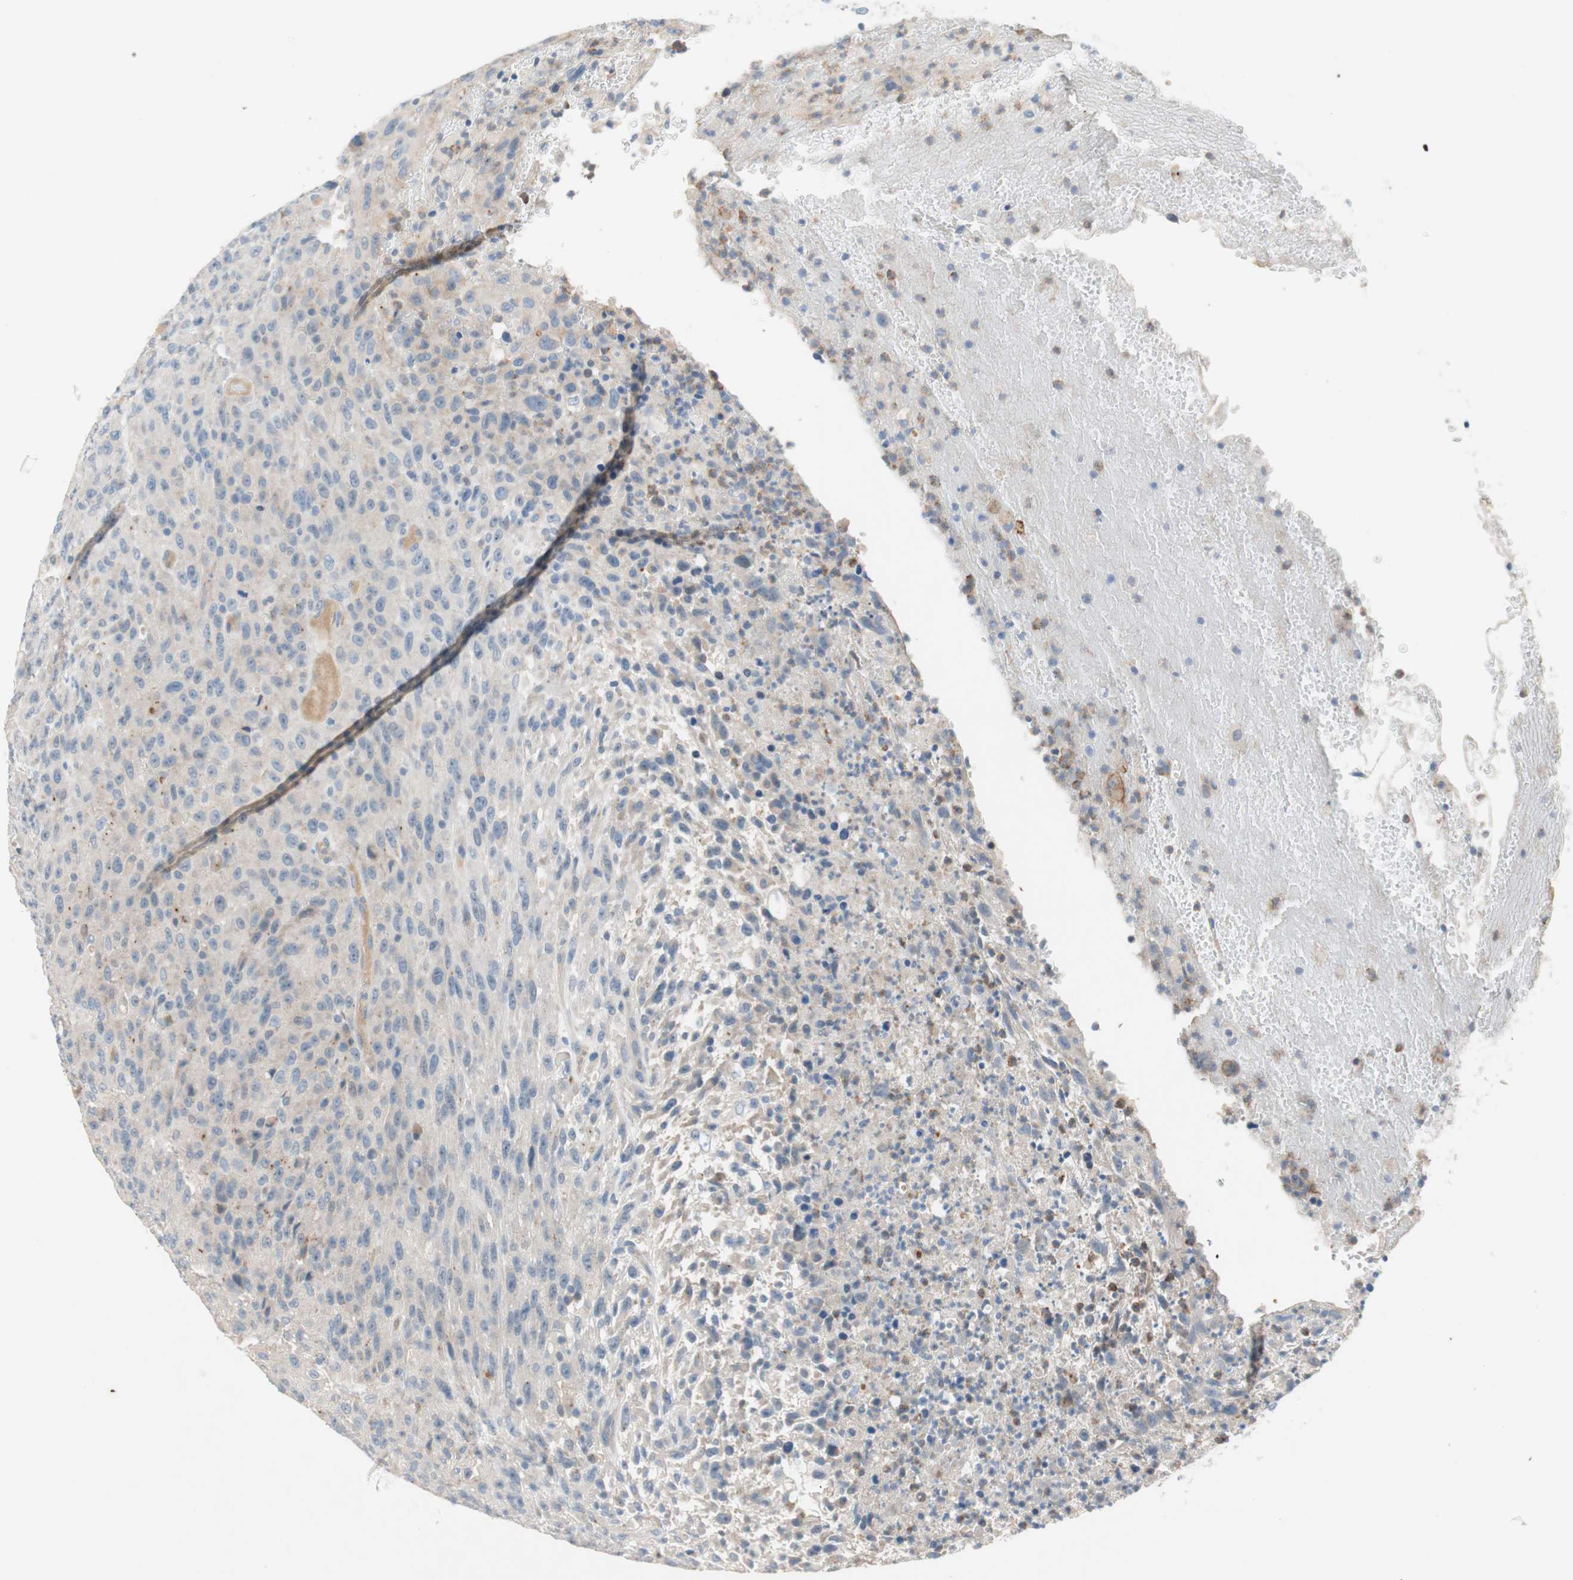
{"staining": {"intensity": "negative", "quantity": "none", "location": "none"}, "tissue": "urothelial cancer", "cell_type": "Tumor cells", "image_type": "cancer", "snomed": [{"axis": "morphology", "description": "Urothelial carcinoma, High grade"}, {"axis": "topography", "description": "Urinary bladder"}], "caption": "Tumor cells are negative for protein expression in human urothelial carcinoma (high-grade).", "gene": "PDZK1", "patient": {"sex": "male", "age": 66}}